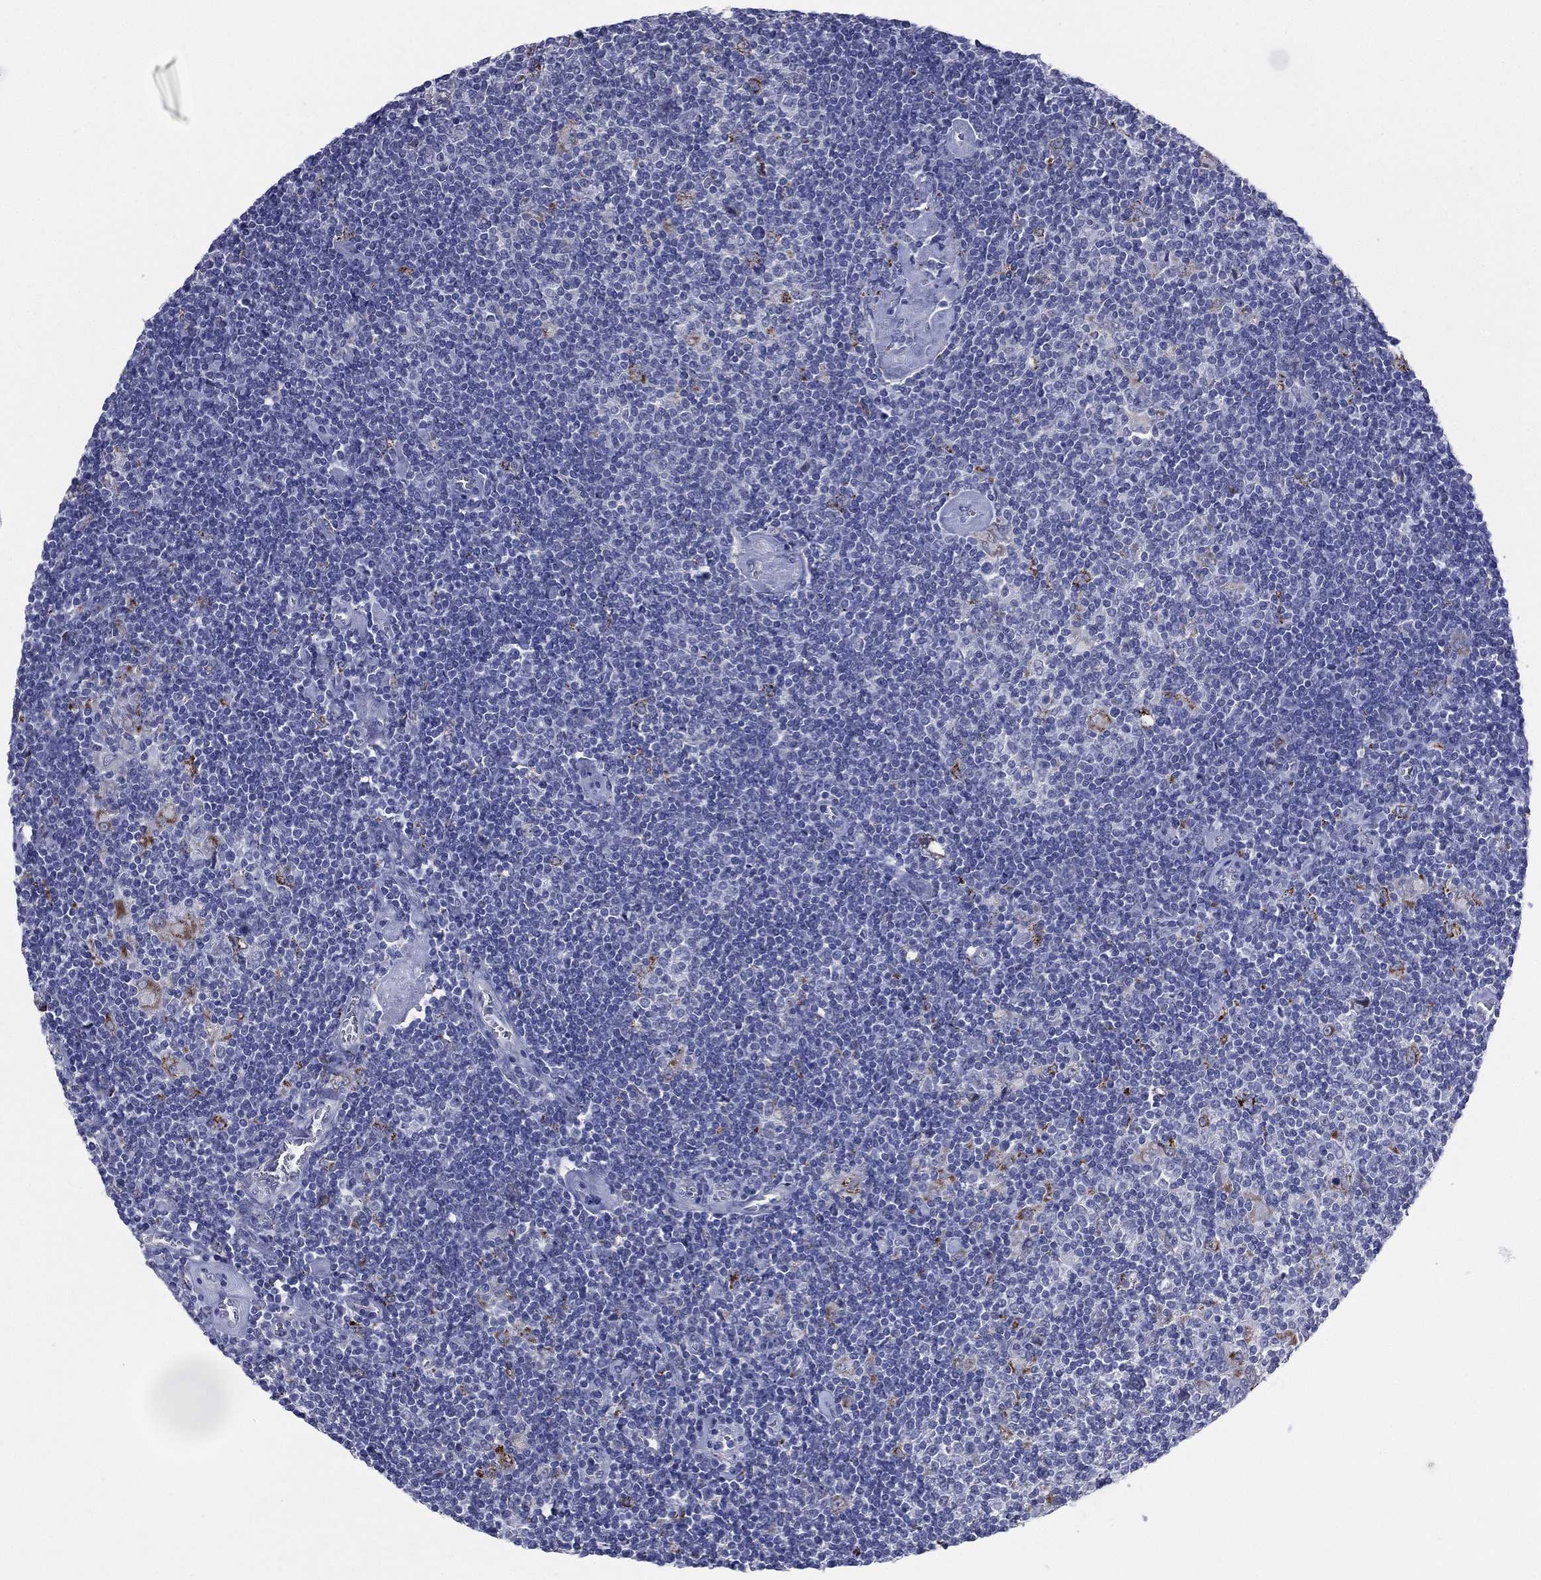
{"staining": {"intensity": "moderate", "quantity": "<25%", "location": "cytoplasmic/membranous"}, "tissue": "lymphoma", "cell_type": "Tumor cells", "image_type": "cancer", "snomed": [{"axis": "morphology", "description": "Hodgkin's disease, NOS"}, {"axis": "topography", "description": "Lymph node"}], "caption": "Lymphoma stained with DAB (3,3'-diaminobenzidine) immunohistochemistry demonstrates low levels of moderate cytoplasmic/membranous positivity in about <25% of tumor cells. The protein is stained brown, and the nuclei are stained in blue (DAB (3,3'-diaminobenzidine) IHC with brightfield microscopy, high magnification).", "gene": "AKAP3", "patient": {"sex": "male", "age": 40}}